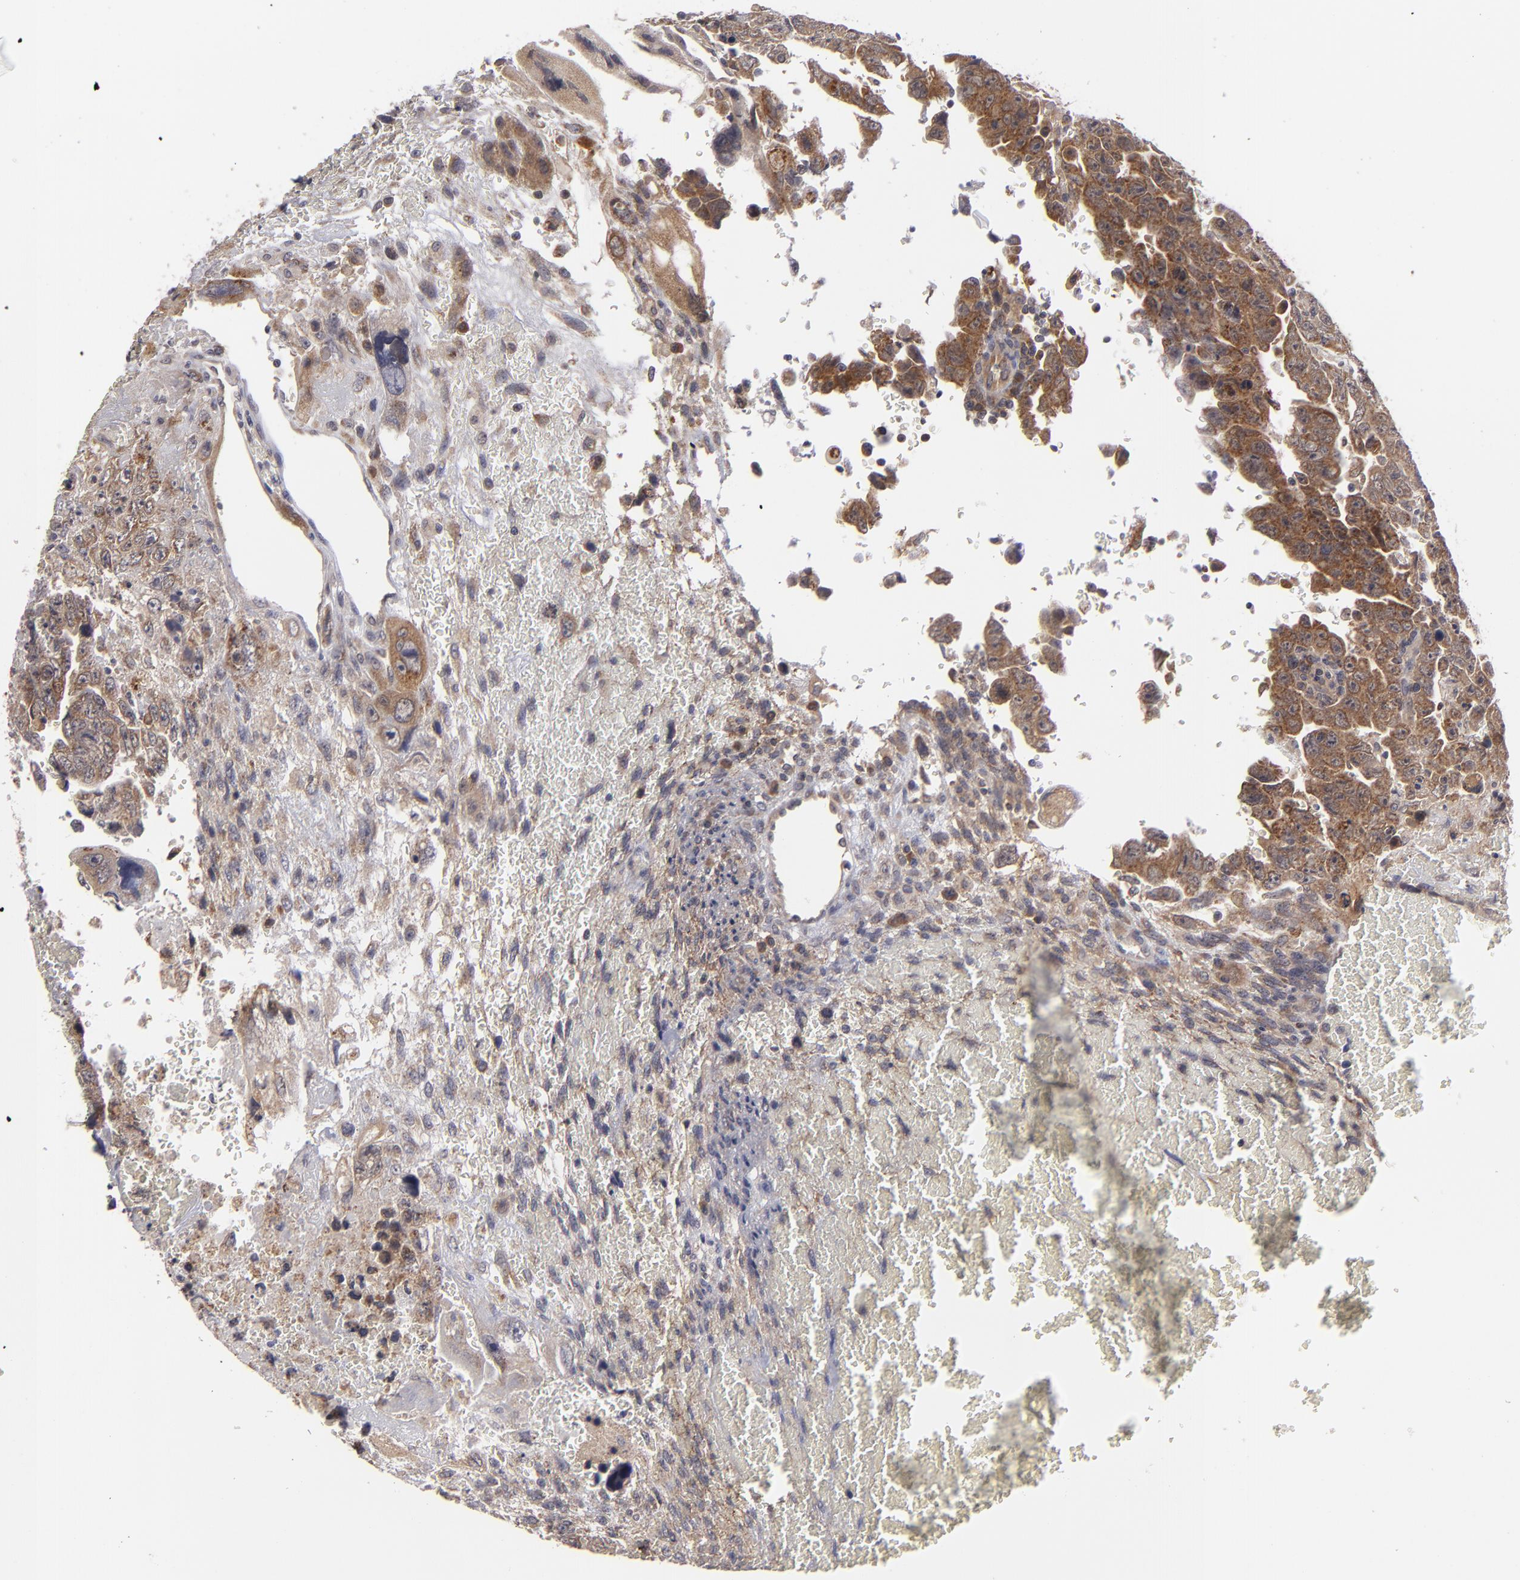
{"staining": {"intensity": "moderate", "quantity": ">75%", "location": "cytoplasmic/membranous"}, "tissue": "testis cancer", "cell_type": "Tumor cells", "image_type": "cancer", "snomed": [{"axis": "morphology", "description": "Carcinoma, Embryonal, NOS"}, {"axis": "topography", "description": "Testis"}], "caption": "An IHC photomicrograph of tumor tissue is shown. Protein staining in brown shows moderate cytoplasmic/membranous positivity in testis cancer within tumor cells. The staining is performed using DAB brown chromogen to label protein expression. The nuclei are counter-stained blue using hematoxylin.", "gene": "BMP6", "patient": {"sex": "male", "age": 28}}